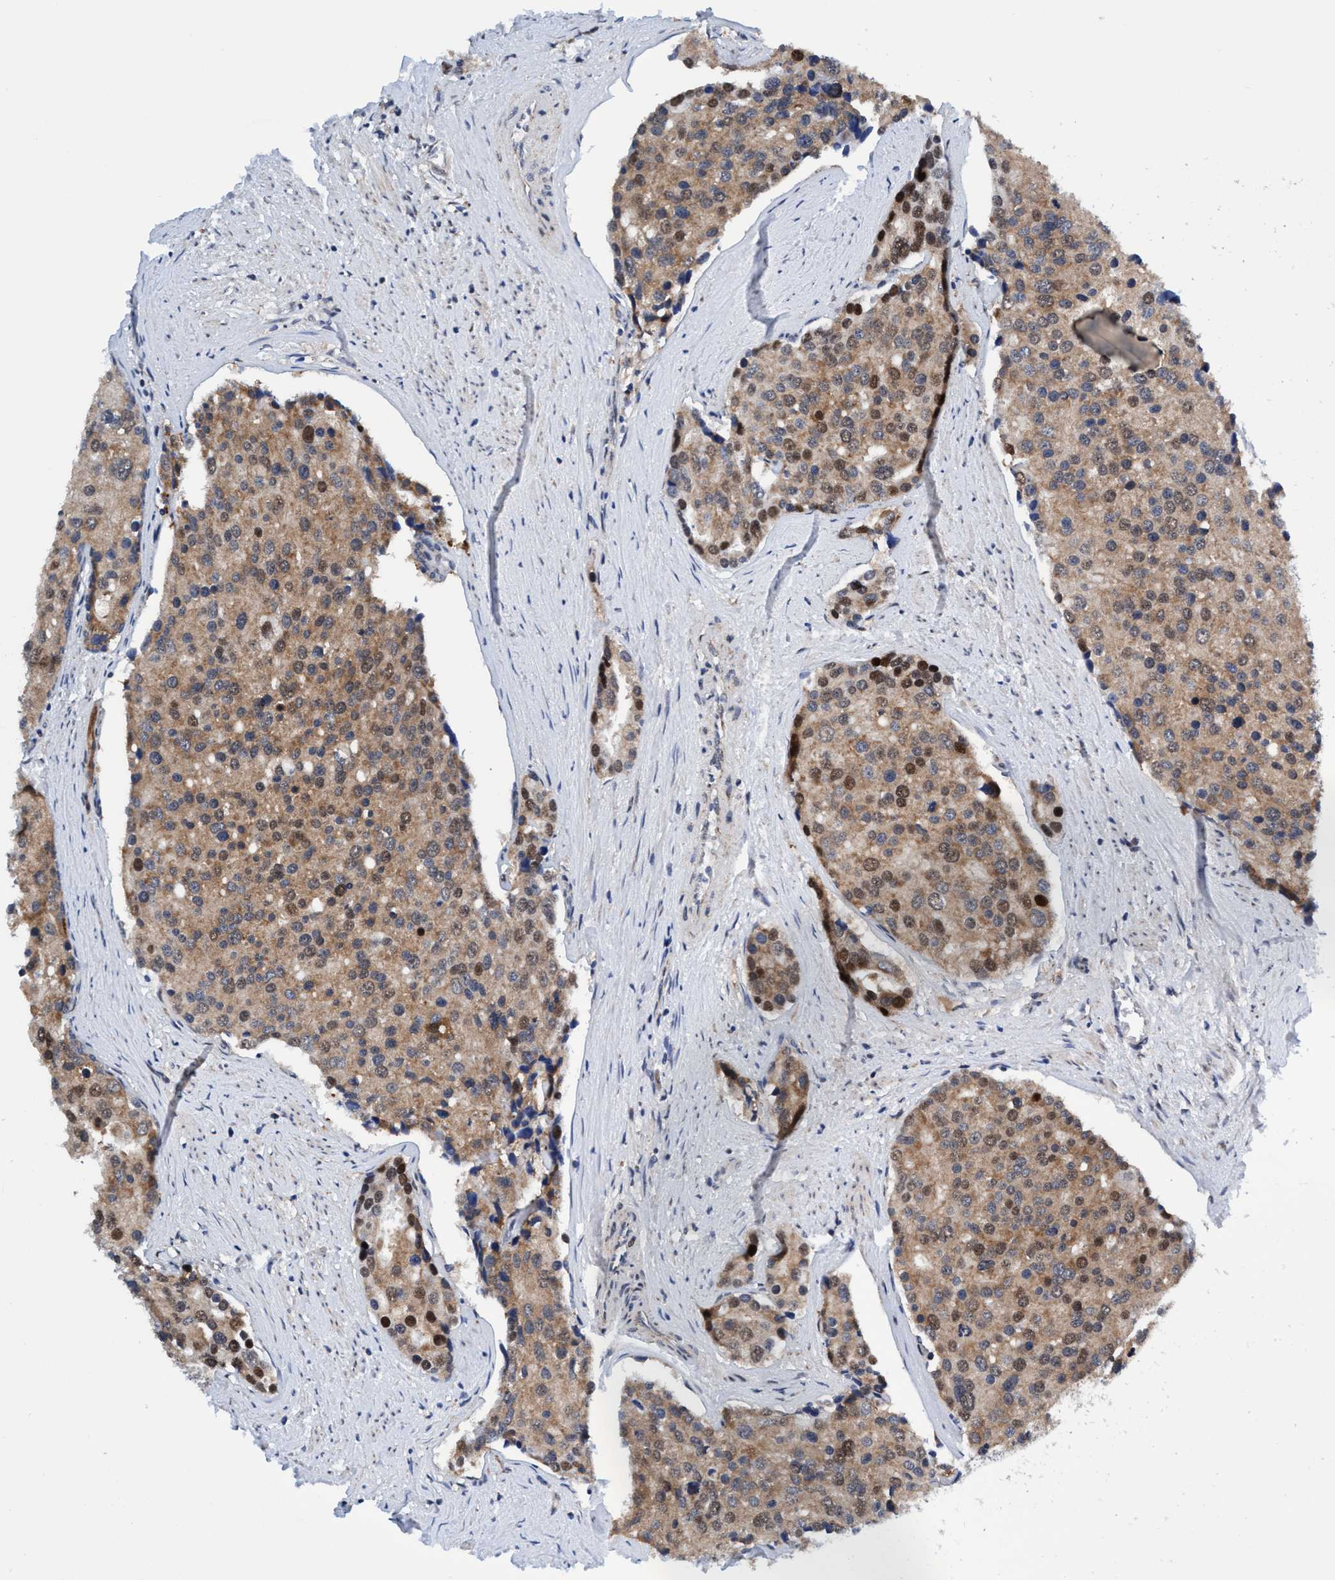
{"staining": {"intensity": "weak", "quantity": ">75%", "location": "cytoplasmic/membranous"}, "tissue": "prostate cancer", "cell_type": "Tumor cells", "image_type": "cancer", "snomed": [{"axis": "morphology", "description": "Adenocarcinoma, High grade"}, {"axis": "topography", "description": "Prostate"}], "caption": "A micrograph showing weak cytoplasmic/membranous expression in approximately >75% of tumor cells in prostate cancer, as visualized by brown immunohistochemical staining.", "gene": "AGAP2", "patient": {"sex": "male", "age": 50}}